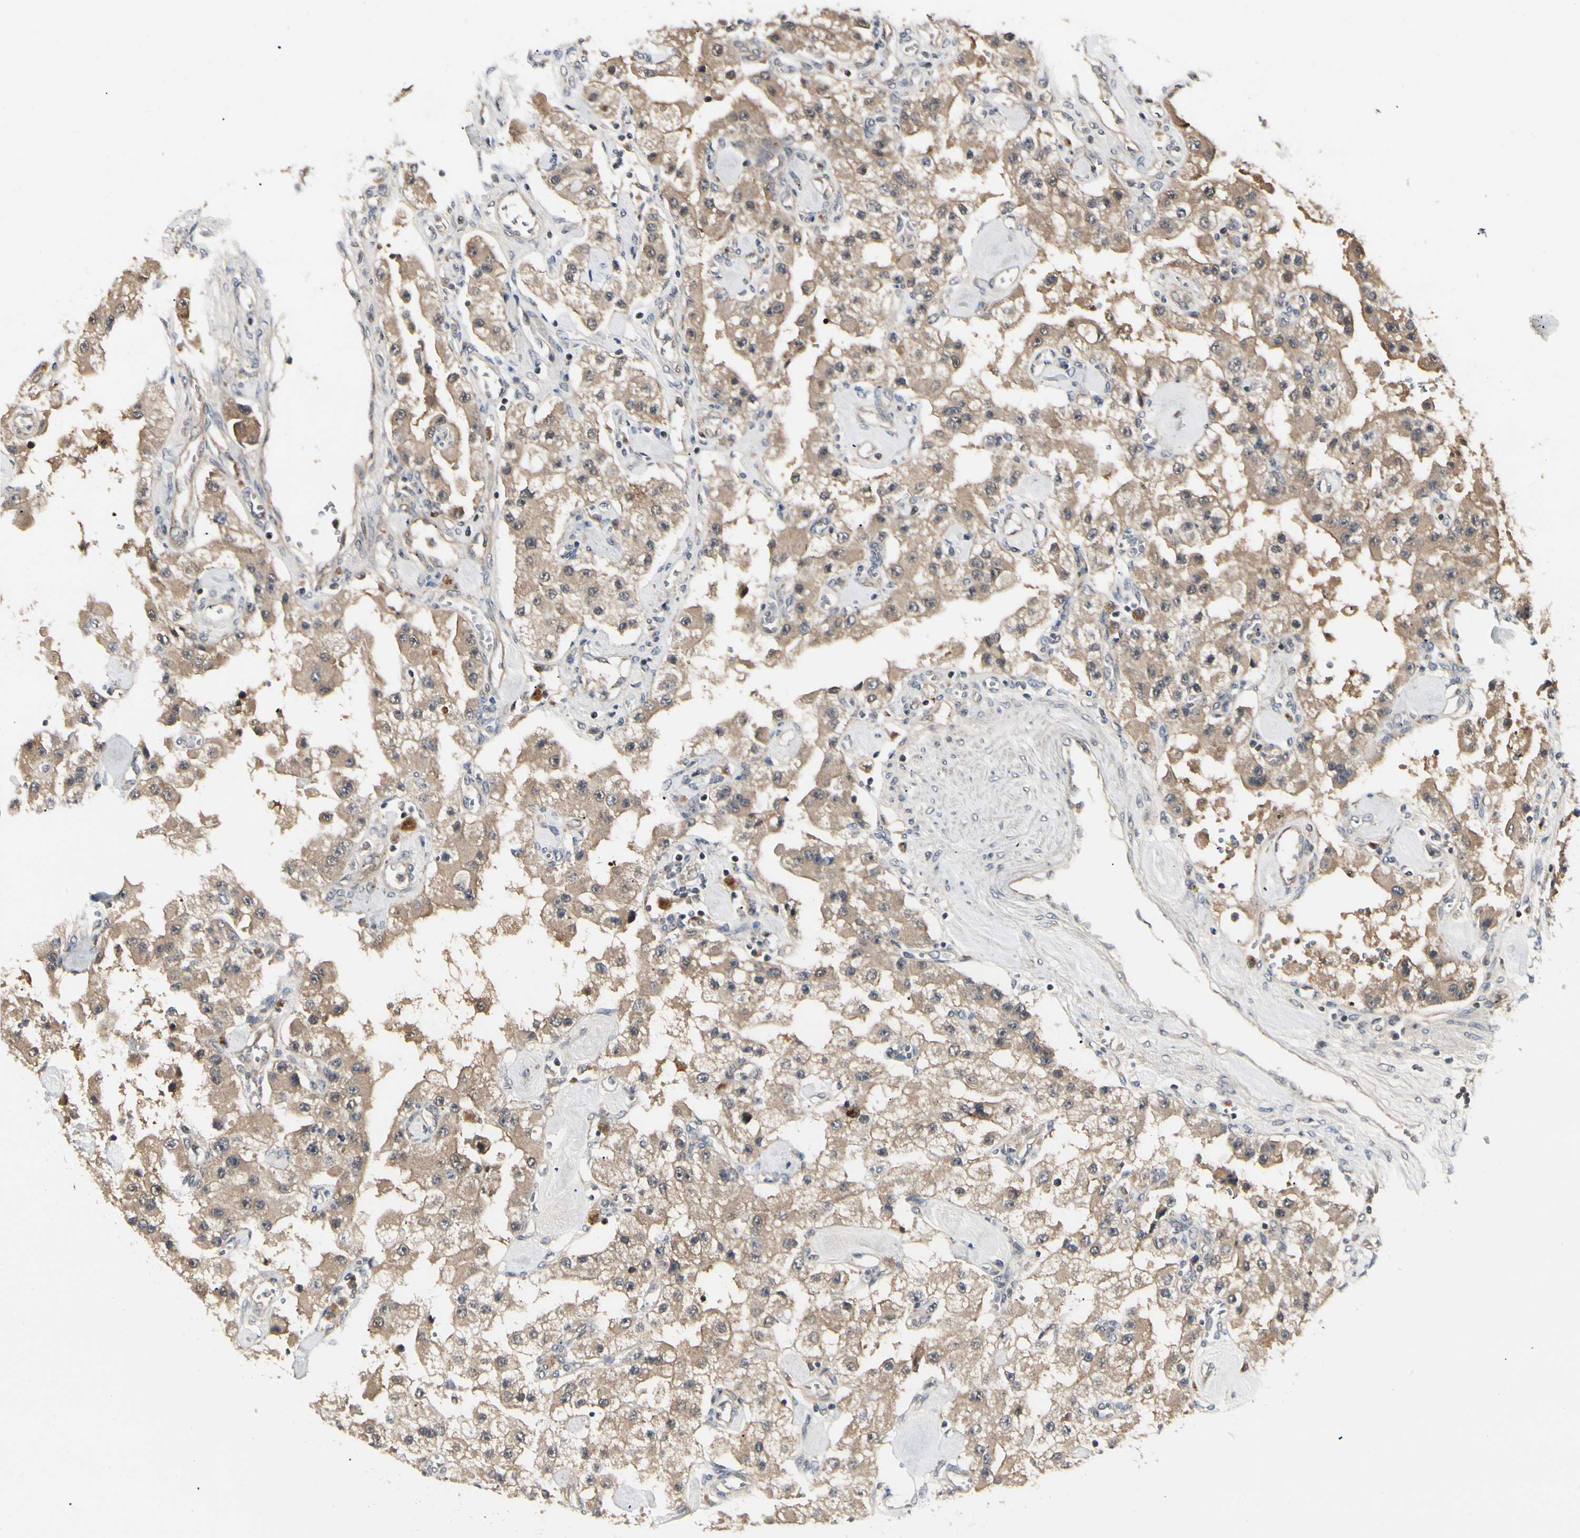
{"staining": {"intensity": "moderate", "quantity": ">75%", "location": "cytoplasmic/membranous"}, "tissue": "carcinoid", "cell_type": "Tumor cells", "image_type": "cancer", "snomed": [{"axis": "morphology", "description": "Carcinoid, malignant, NOS"}, {"axis": "topography", "description": "Pancreas"}], "caption": "There is medium levels of moderate cytoplasmic/membranous expression in tumor cells of malignant carcinoid, as demonstrated by immunohistochemical staining (brown color).", "gene": "RNF14", "patient": {"sex": "male", "age": 41}}